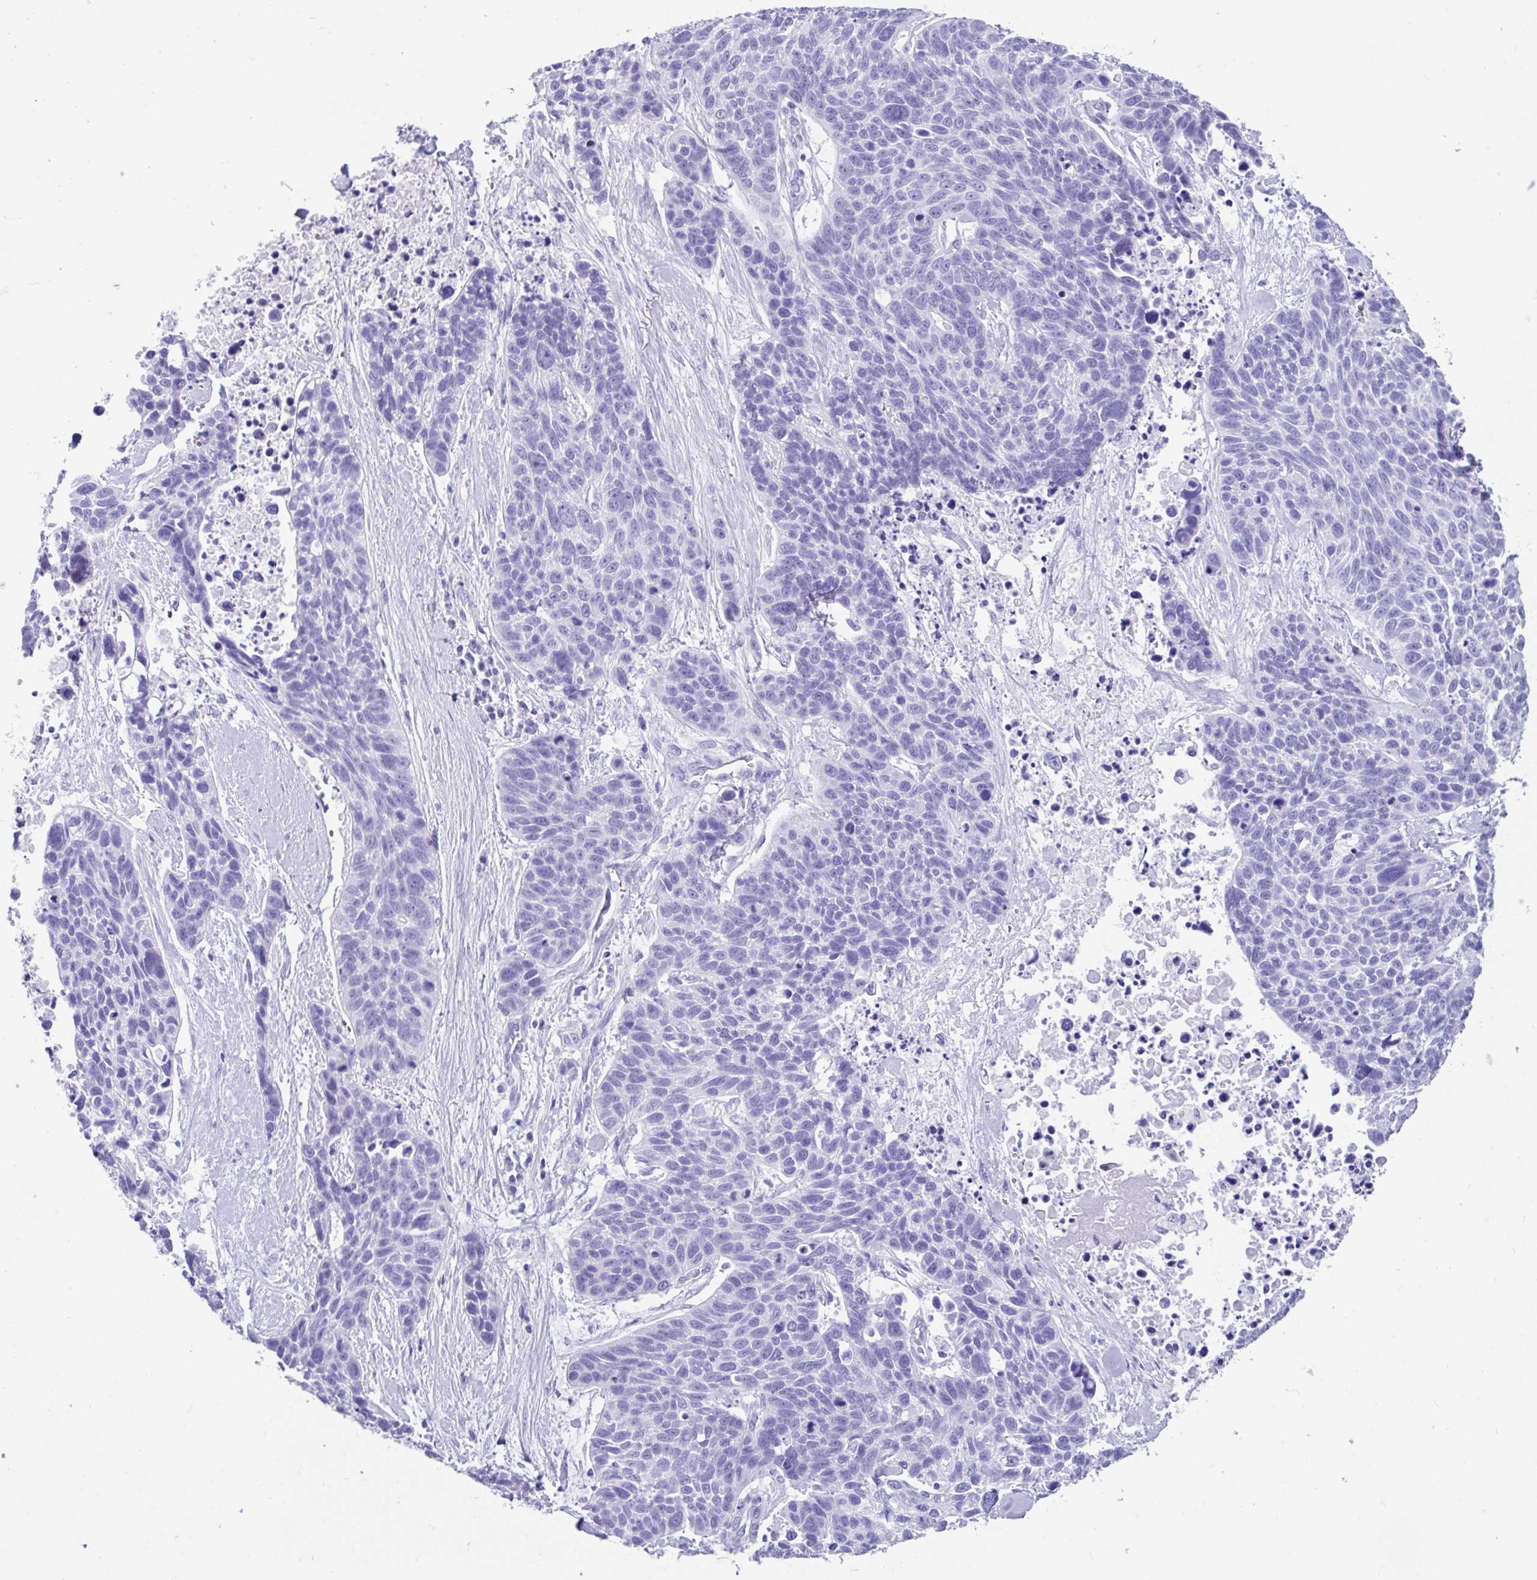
{"staining": {"intensity": "negative", "quantity": "none", "location": "none"}, "tissue": "lung cancer", "cell_type": "Tumor cells", "image_type": "cancer", "snomed": [{"axis": "morphology", "description": "Squamous cell carcinoma, NOS"}, {"axis": "topography", "description": "Lung"}], "caption": "Immunohistochemical staining of lung squamous cell carcinoma shows no significant expression in tumor cells.", "gene": "FAM107A", "patient": {"sex": "male", "age": 62}}